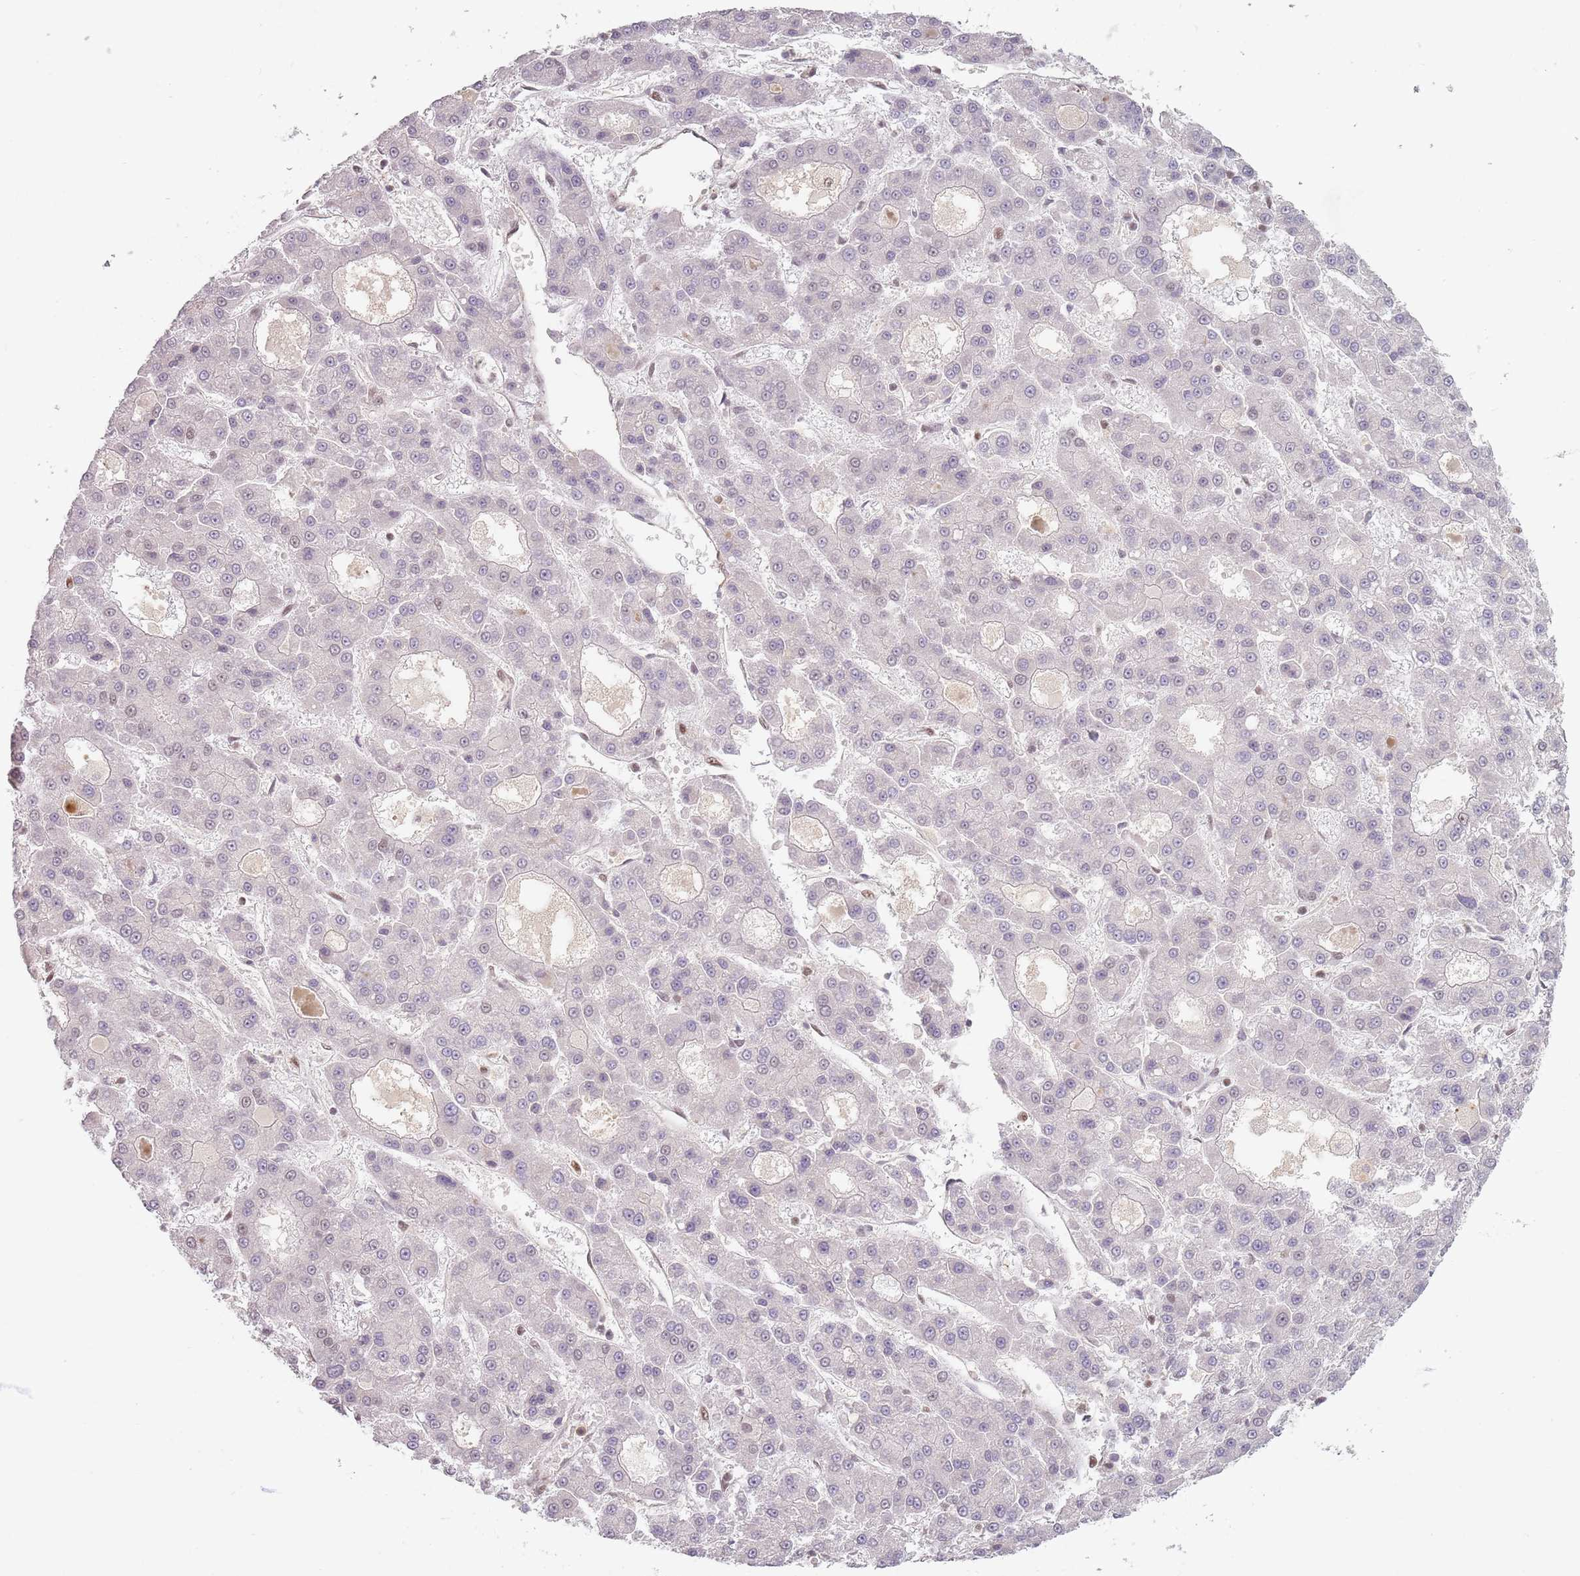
{"staining": {"intensity": "negative", "quantity": "none", "location": "none"}, "tissue": "liver cancer", "cell_type": "Tumor cells", "image_type": "cancer", "snomed": [{"axis": "morphology", "description": "Carcinoma, Hepatocellular, NOS"}, {"axis": "topography", "description": "Liver"}], "caption": "Immunohistochemistry (IHC) photomicrograph of neoplastic tissue: human liver cancer stained with DAB (3,3'-diaminobenzidine) reveals no significant protein expression in tumor cells. The staining is performed using DAB brown chromogen with nuclei counter-stained in using hematoxylin.", "gene": "NUP50", "patient": {"sex": "male", "age": 70}}